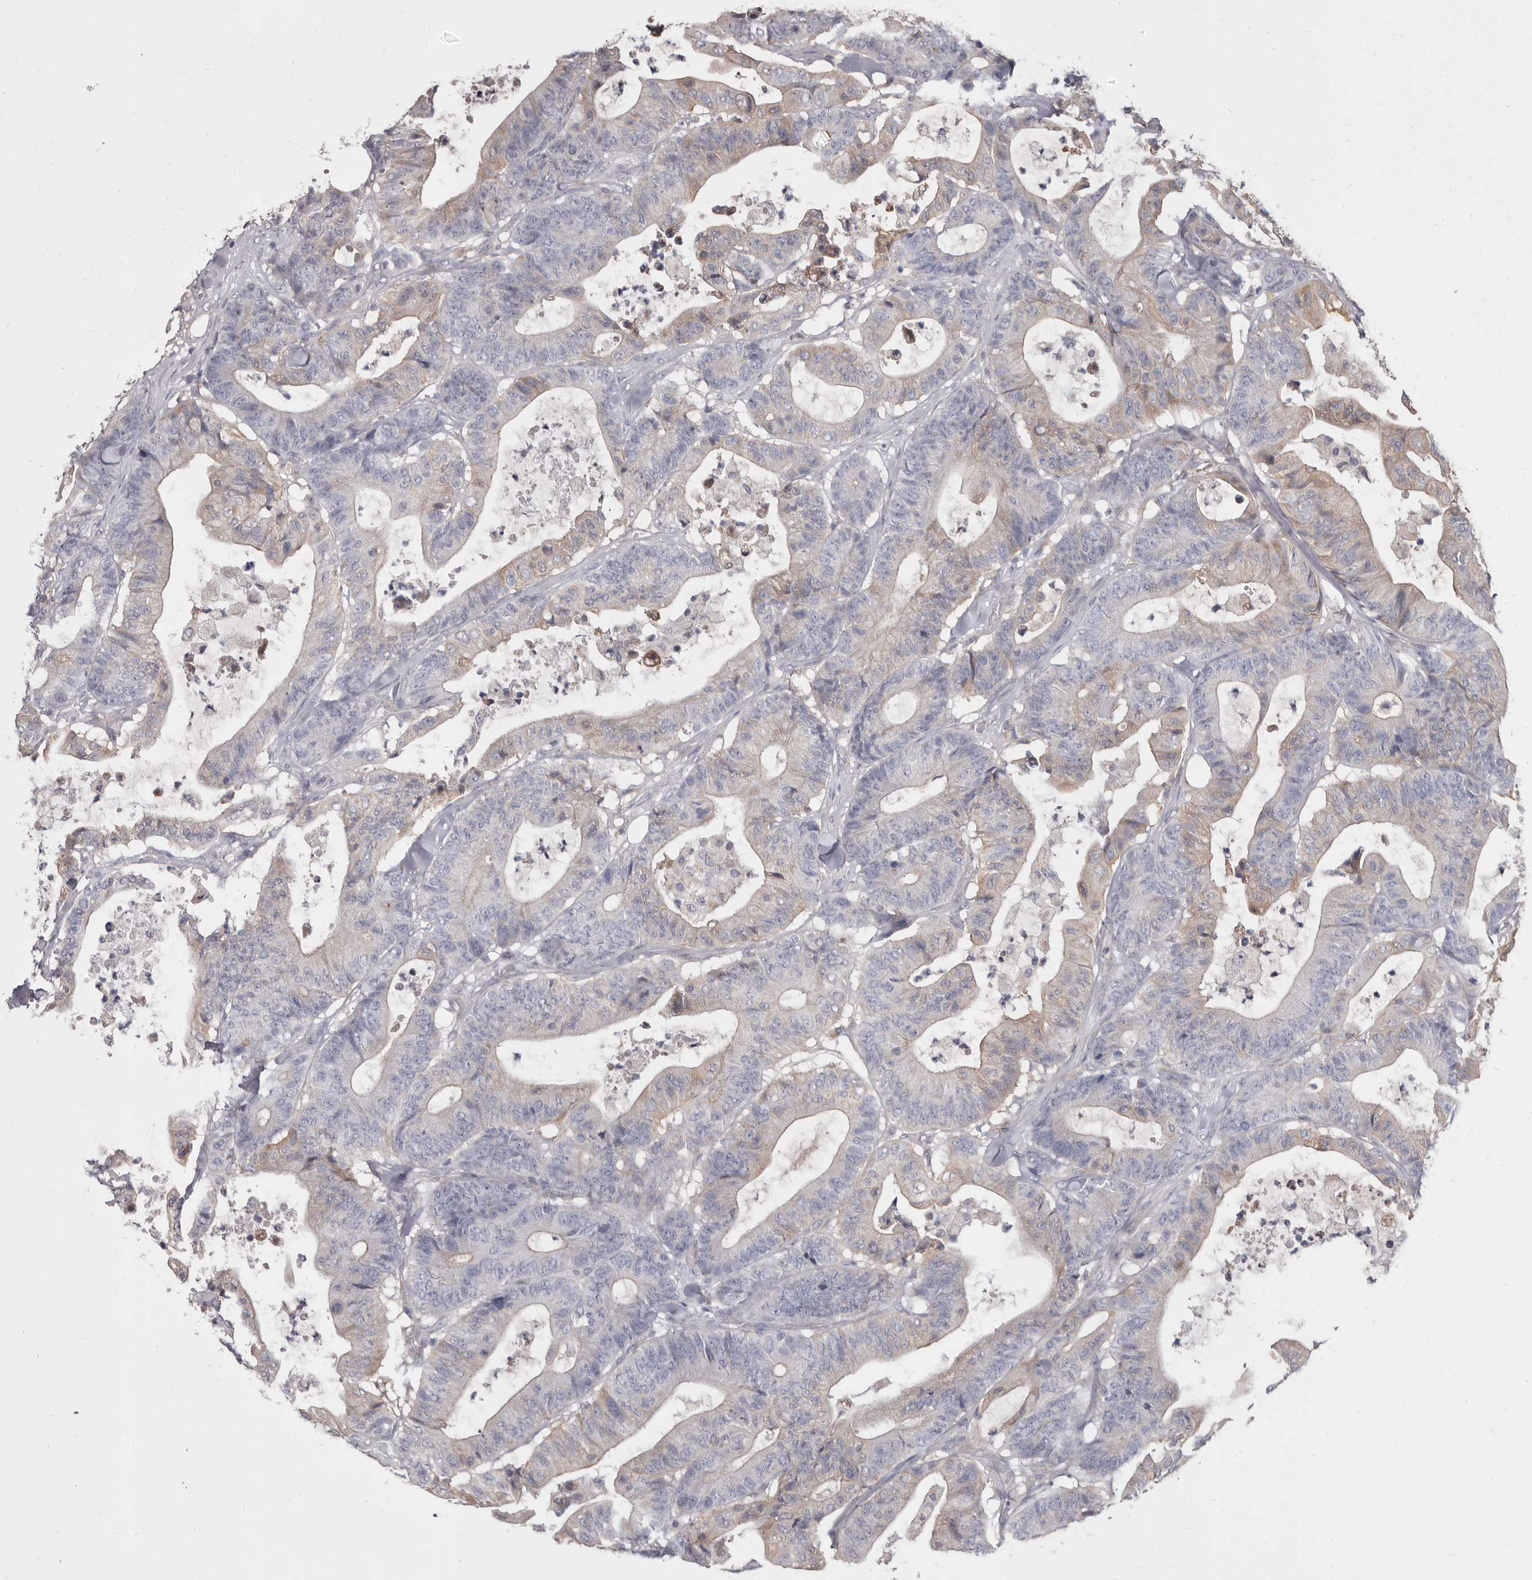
{"staining": {"intensity": "weak", "quantity": "25%-75%", "location": "cytoplasmic/membranous"}, "tissue": "colorectal cancer", "cell_type": "Tumor cells", "image_type": "cancer", "snomed": [{"axis": "morphology", "description": "Adenocarcinoma, NOS"}, {"axis": "topography", "description": "Colon"}], "caption": "Colorectal cancer stained for a protein reveals weak cytoplasmic/membranous positivity in tumor cells.", "gene": "FMO2", "patient": {"sex": "female", "age": 84}}